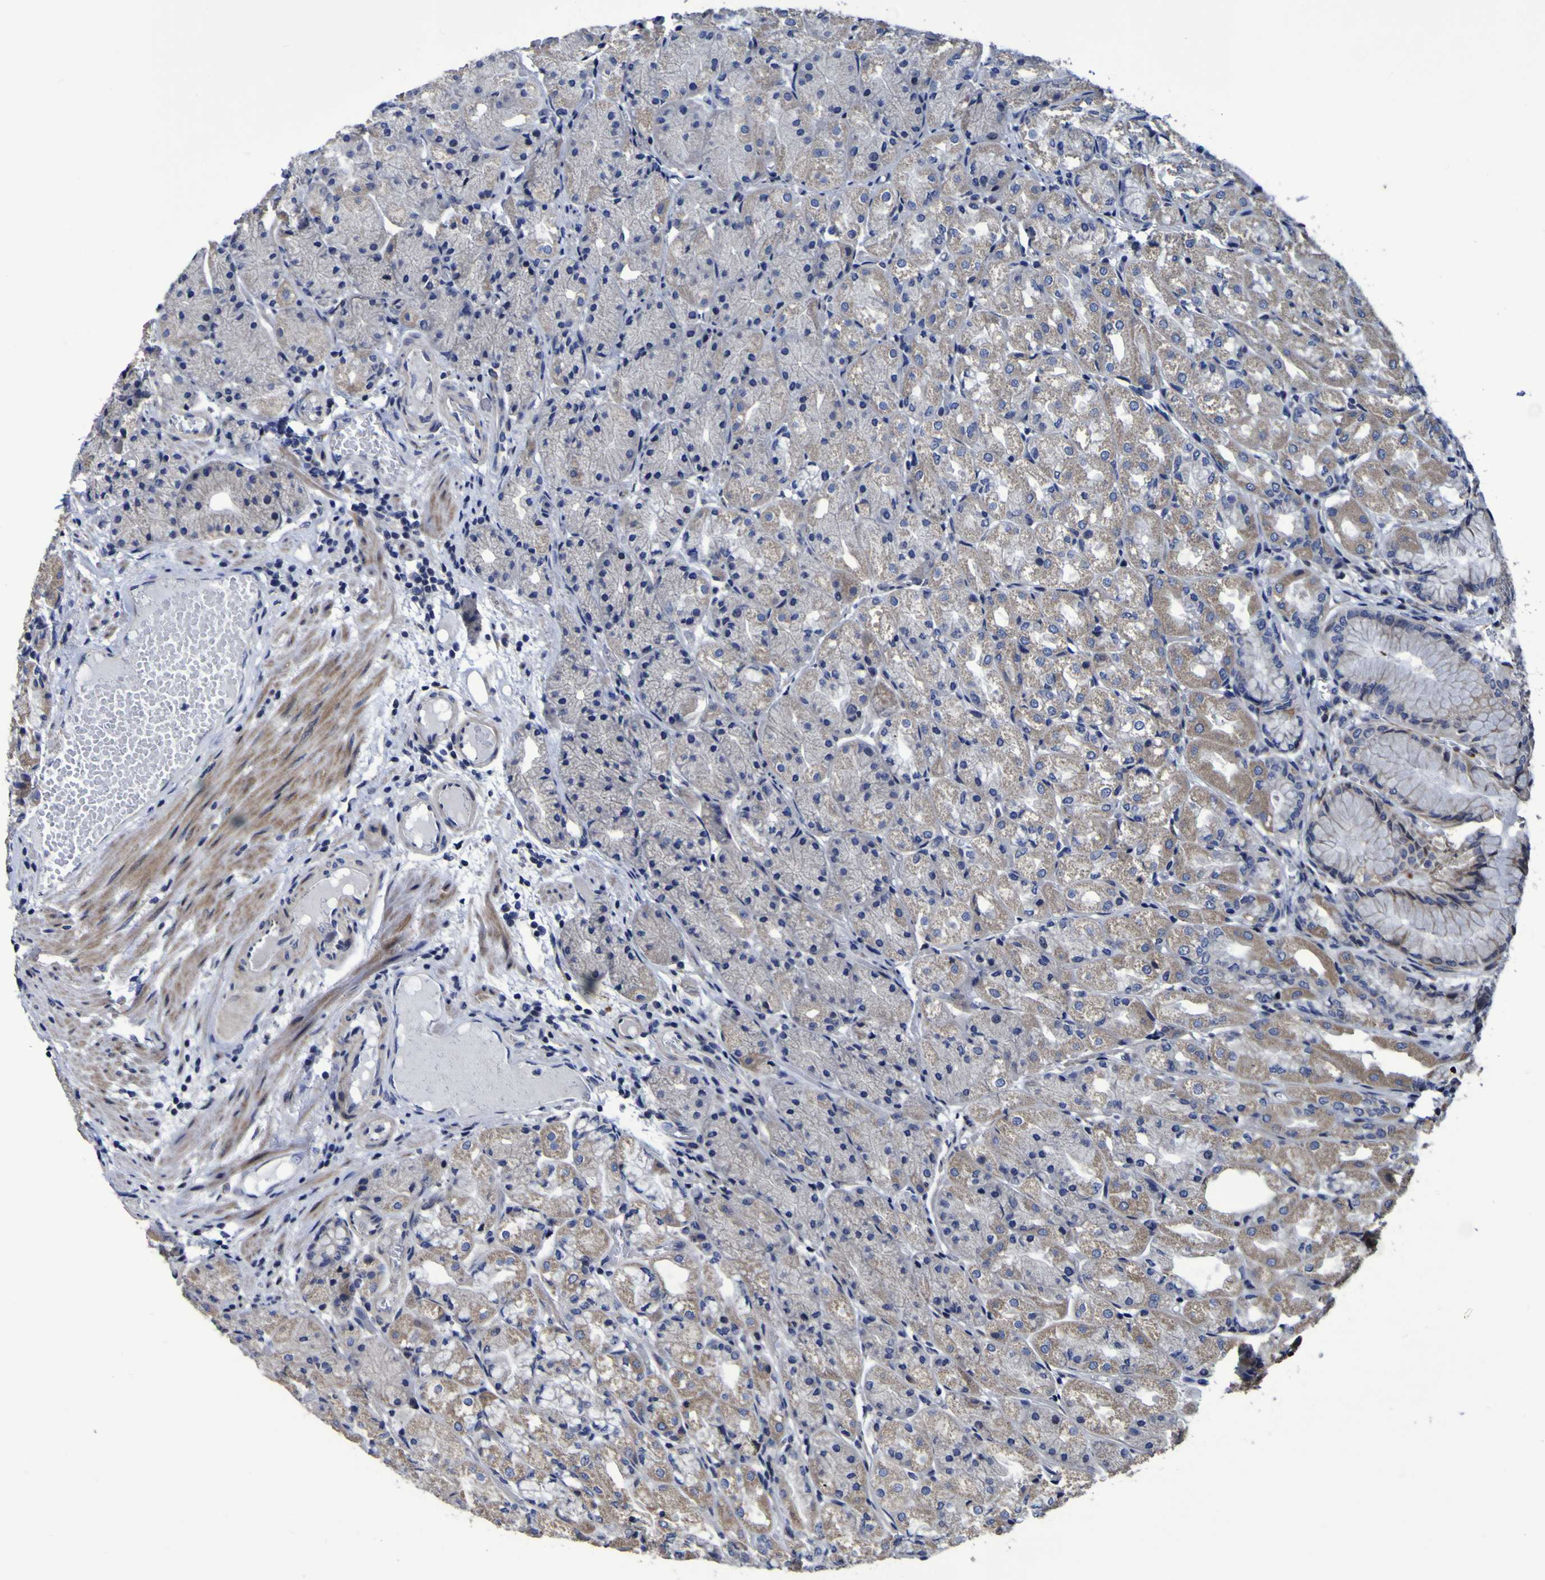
{"staining": {"intensity": "moderate", "quantity": "25%-75%", "location": "cytoplasmic/membranous"}, "tissue": "stomach", "cell_type": "Glandular cells", "image_type": "normal", "snomed": [{"axis": "morphology", "description": "Normal tissue, NOS"}, {"axis": "topography", "description": "Stomach, upper"}], "caption": "The histopathology image demonstrates immunohistochemical staining of normal stomach. There is moderate cytoplasmic/membranous expression is present in approximately 25%-75% of glandular cells. (brown staining indicates protein expression, while blue staining denotes nuclei).", "gene": "P3H1", "patient": {"sex": "male", "age": 72}}